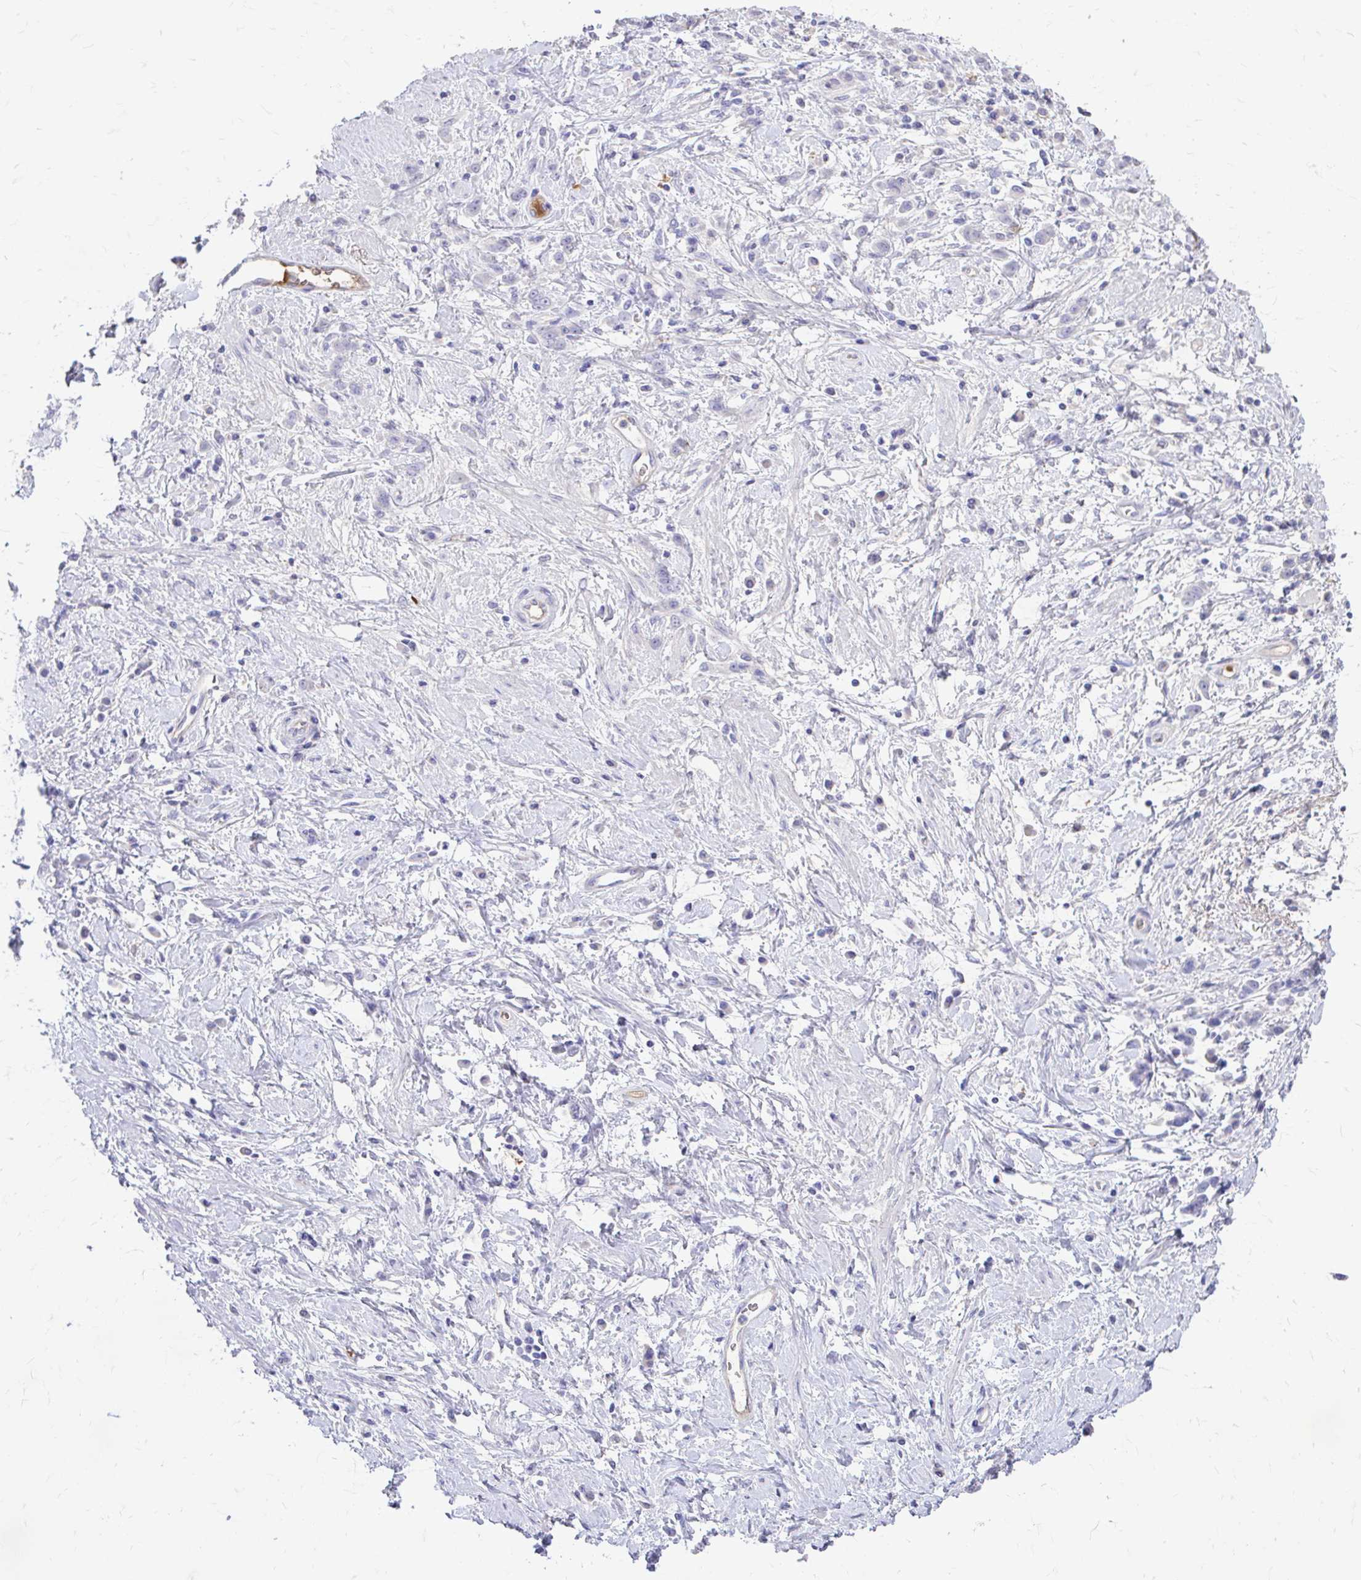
{"staining": {"intensity": "negative", "quantity": "none", "location": "none"}, "tissue": "stomach cancer", "cell_type": "Tumor cells", "image_type": "cancer", "snomed": [{"axis": "morphology", "description": "Adenocarcinoma, NOS"}, {"axis": "topography", "description": "Stomach"}], "caption": "Immunohistochemistry of adenocarcinoma (stomach) reveals no positivity in tumor cells.", "gene": "CFH", "patient": {"sex": "female", "age": 60}}